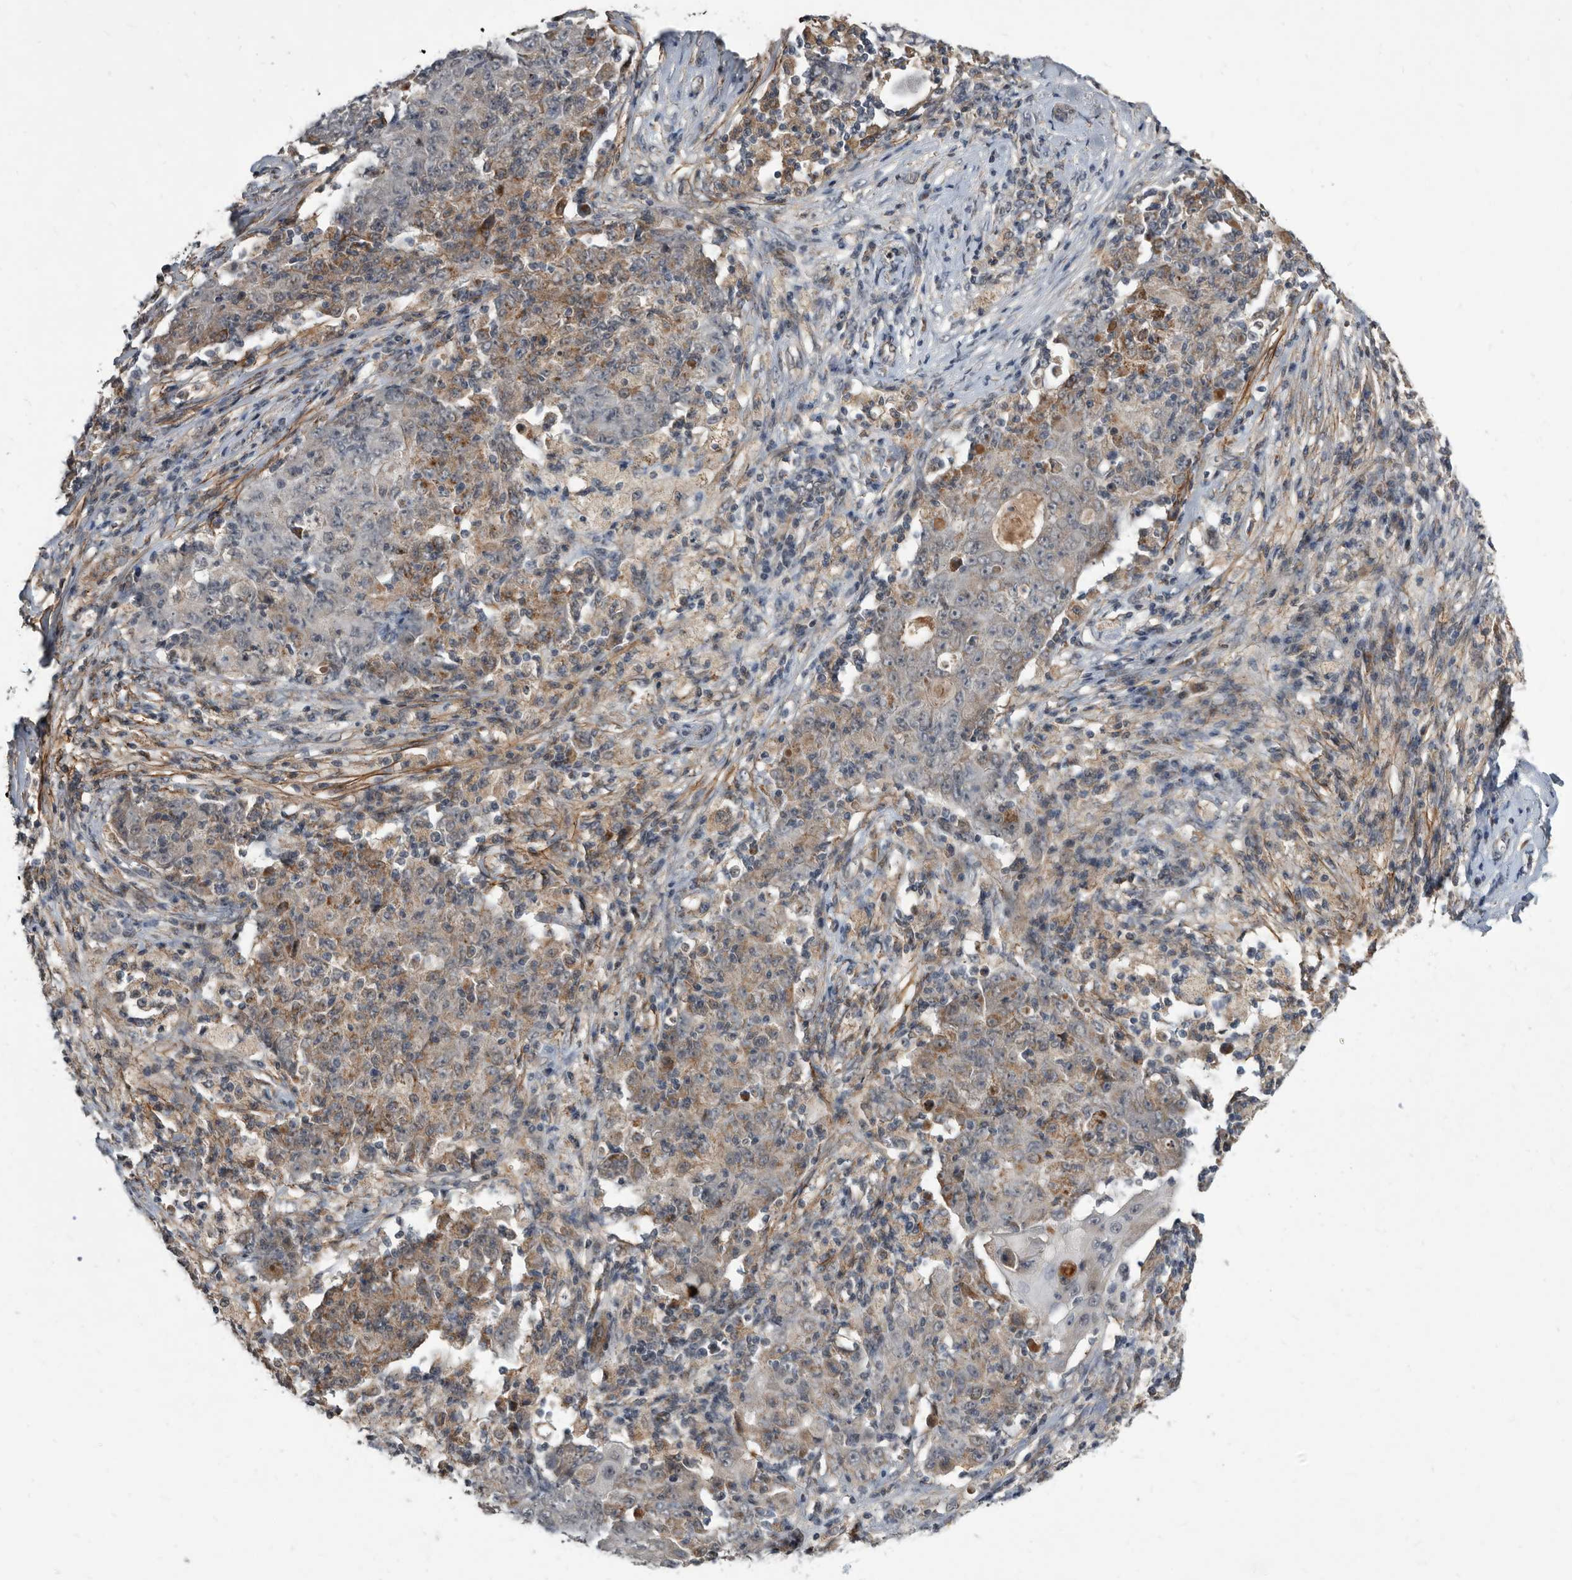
{"staining": {"intensity": "moderate", "quantity": "25%-75%", "location": "cytoplasmic/membranous"}, "tissue": "ovarian cancer", "cell_type": "Tumor cells", "image_type": "cancer", "snomed": [{"axis": "morphology", "description": "Carcinoma, endometroid"}, {"axis": "topography", "description": "Ovary"}], "caption": "Tumor cells display medium levels of moderate cytoplasmic/membranous staining in approximately 25%-75% of cells in human endometroid carcinoma (ovarian). (IHC, brightfield microscopy, high magnification).", "gene": "PI15", "patient": {"sex": "female", "age": 42}}